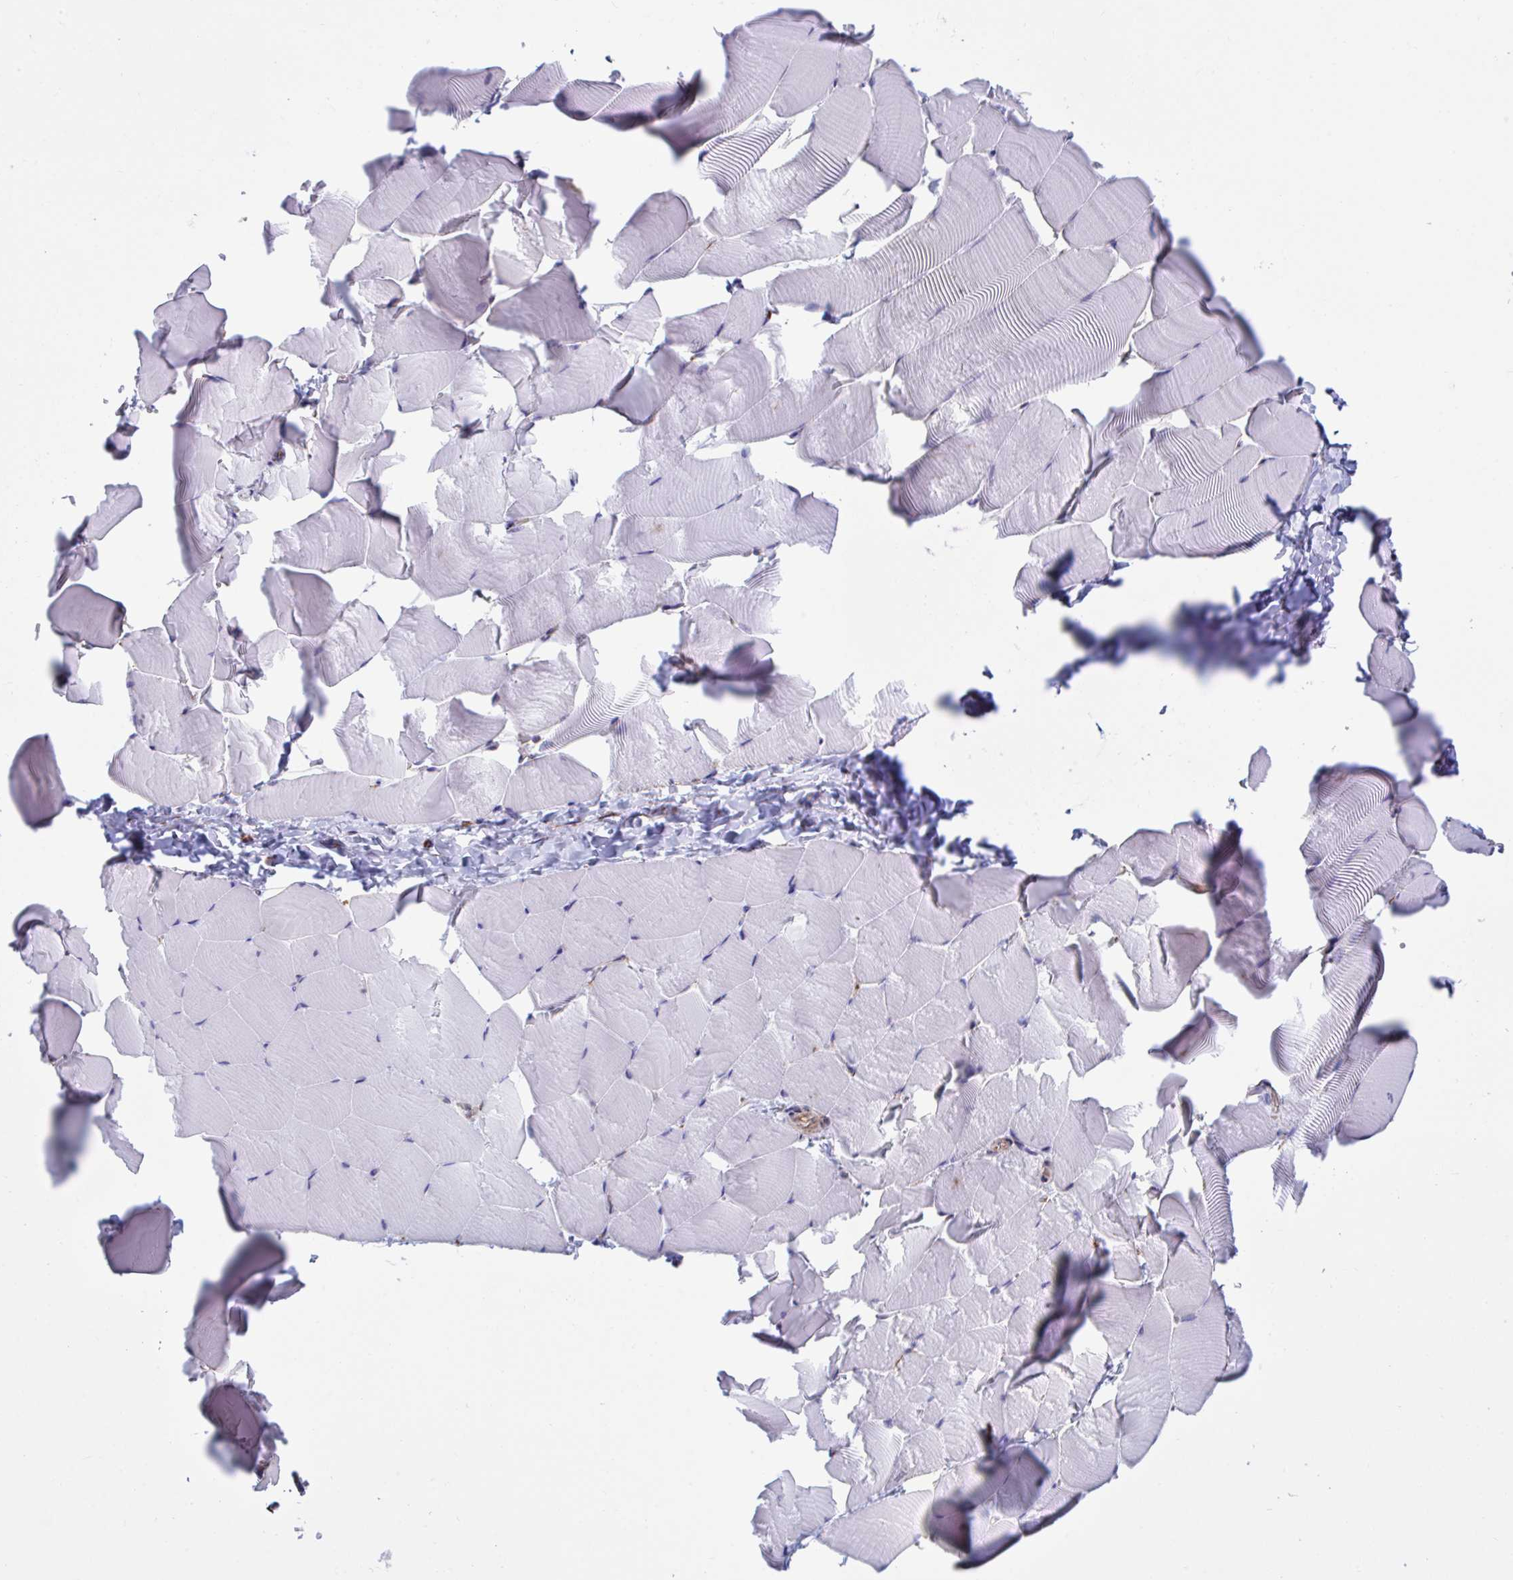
{"staining": {"intensity": "negative", "quantity": "none", "location": "none"}, "tissue": "skeletal muscle", "cell_type": "Myocytes", "image_type": "normal", "snomed": [{"axis": "morphology", "description": "Normal tissue, NOS"}, {"axis": "topography", "description": "Skeletal muscle"}], "caption": "This histopathology image is of benign skeletal muscle stained with IHC to label a protein in brown with the nuclei are counter-stained blue. There is no expression in myocytes. (Stains: DAB (3,3'-diaminobenzidine) IHC with hematoxylin counter stain, Microscopy: brightfield microscopy at high magnification).", "gene": "PEAK3", "patient": {"sex": "male", "age": 25}}